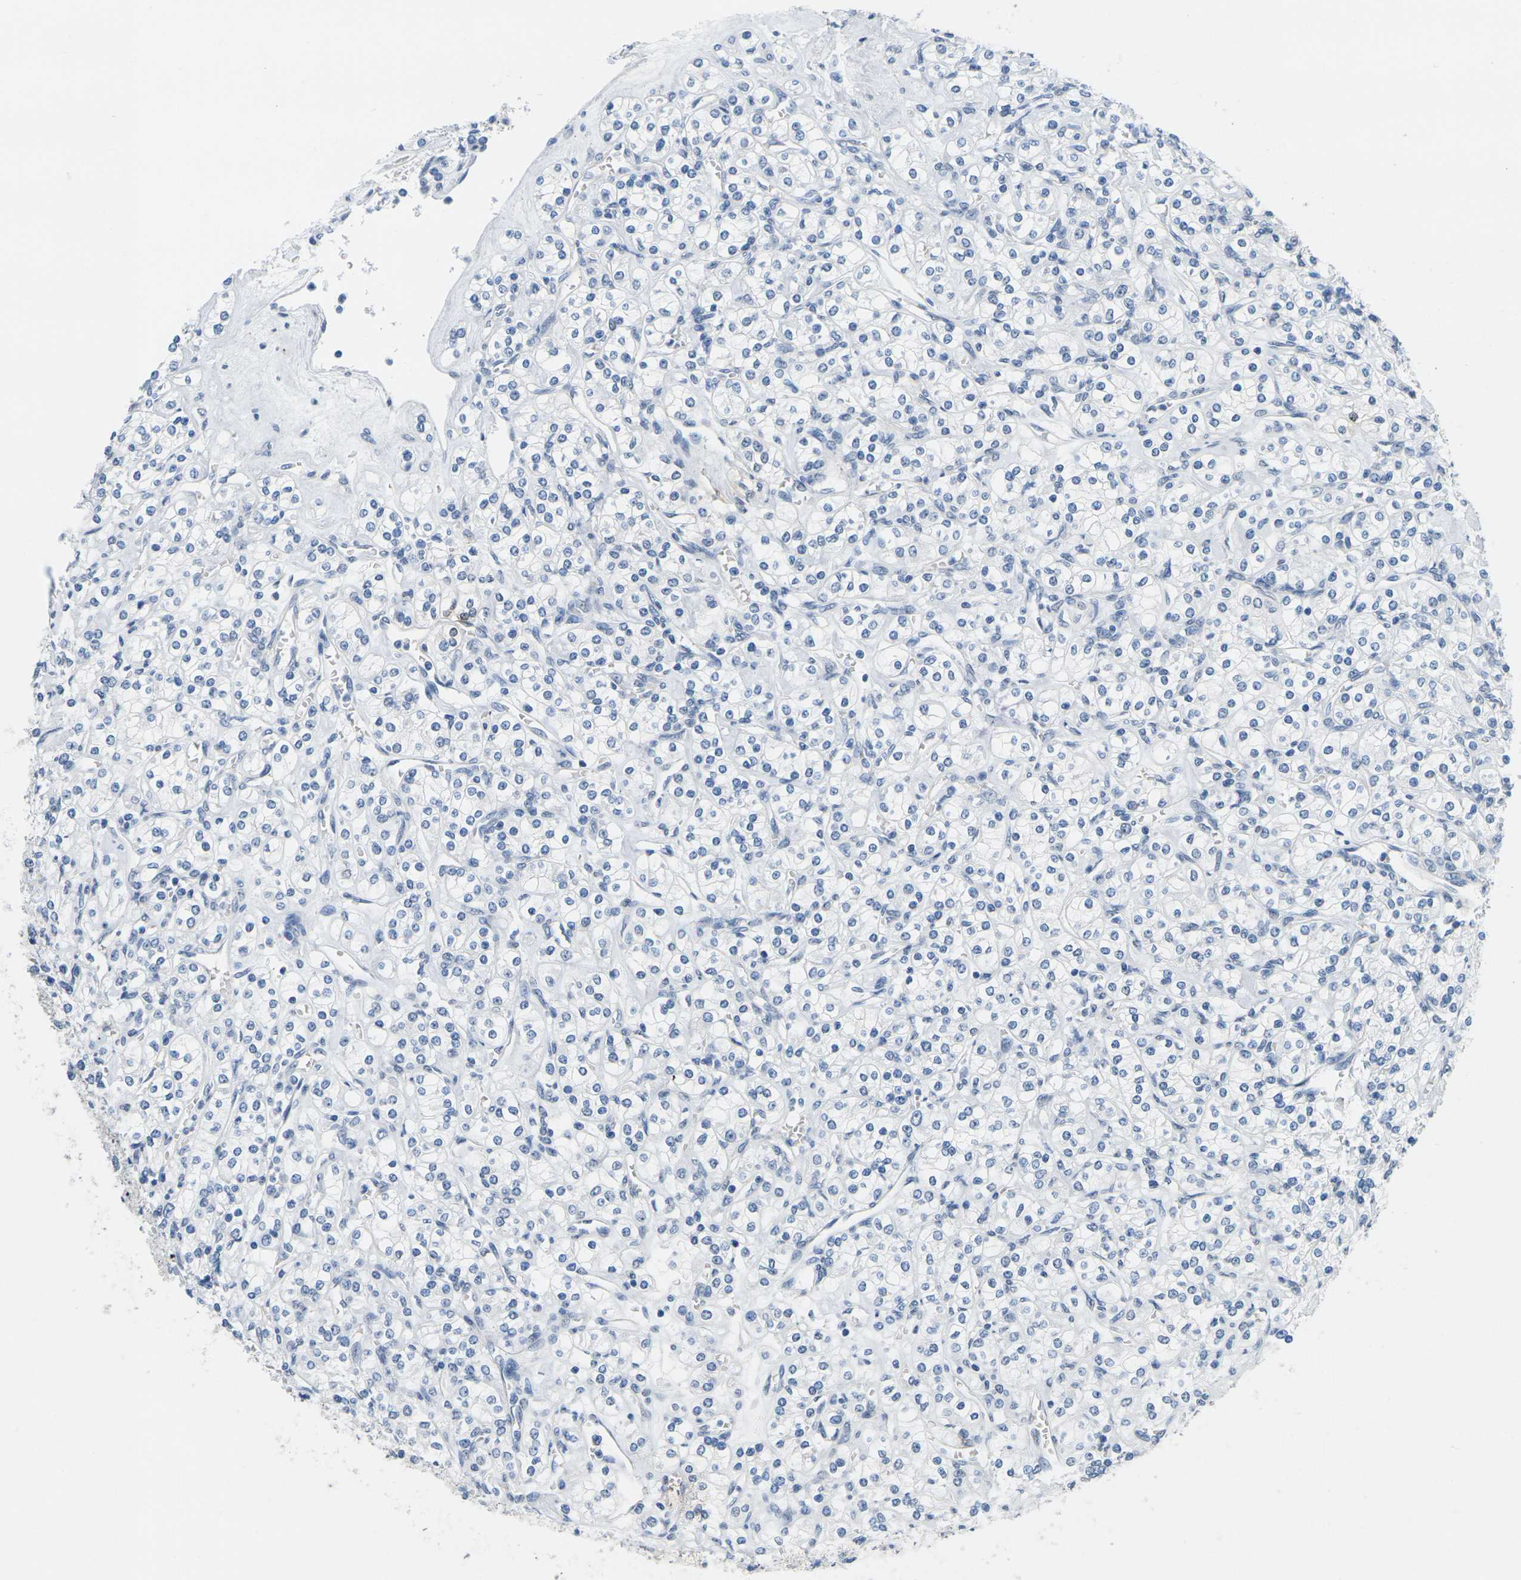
{"staining": {"intensity": "negative", "quantity": "none", "location": "none"}, "tissue": "renal cancer", "cell_type": "Tumor cells", "image_type": "cancer", "snomed": [{"axis": "morphology", "description": "Adenocarcinoma, NOS"}, {"axis": "topography", "description": "Kidney"}], "caption": "A high-resolution micrograph shows immunohistochemistry staining of renal cancer, which displays no significant expression in tumor cells.", "gene": "CTAG1A", "patient": {"sex": "male", "age": 77}}